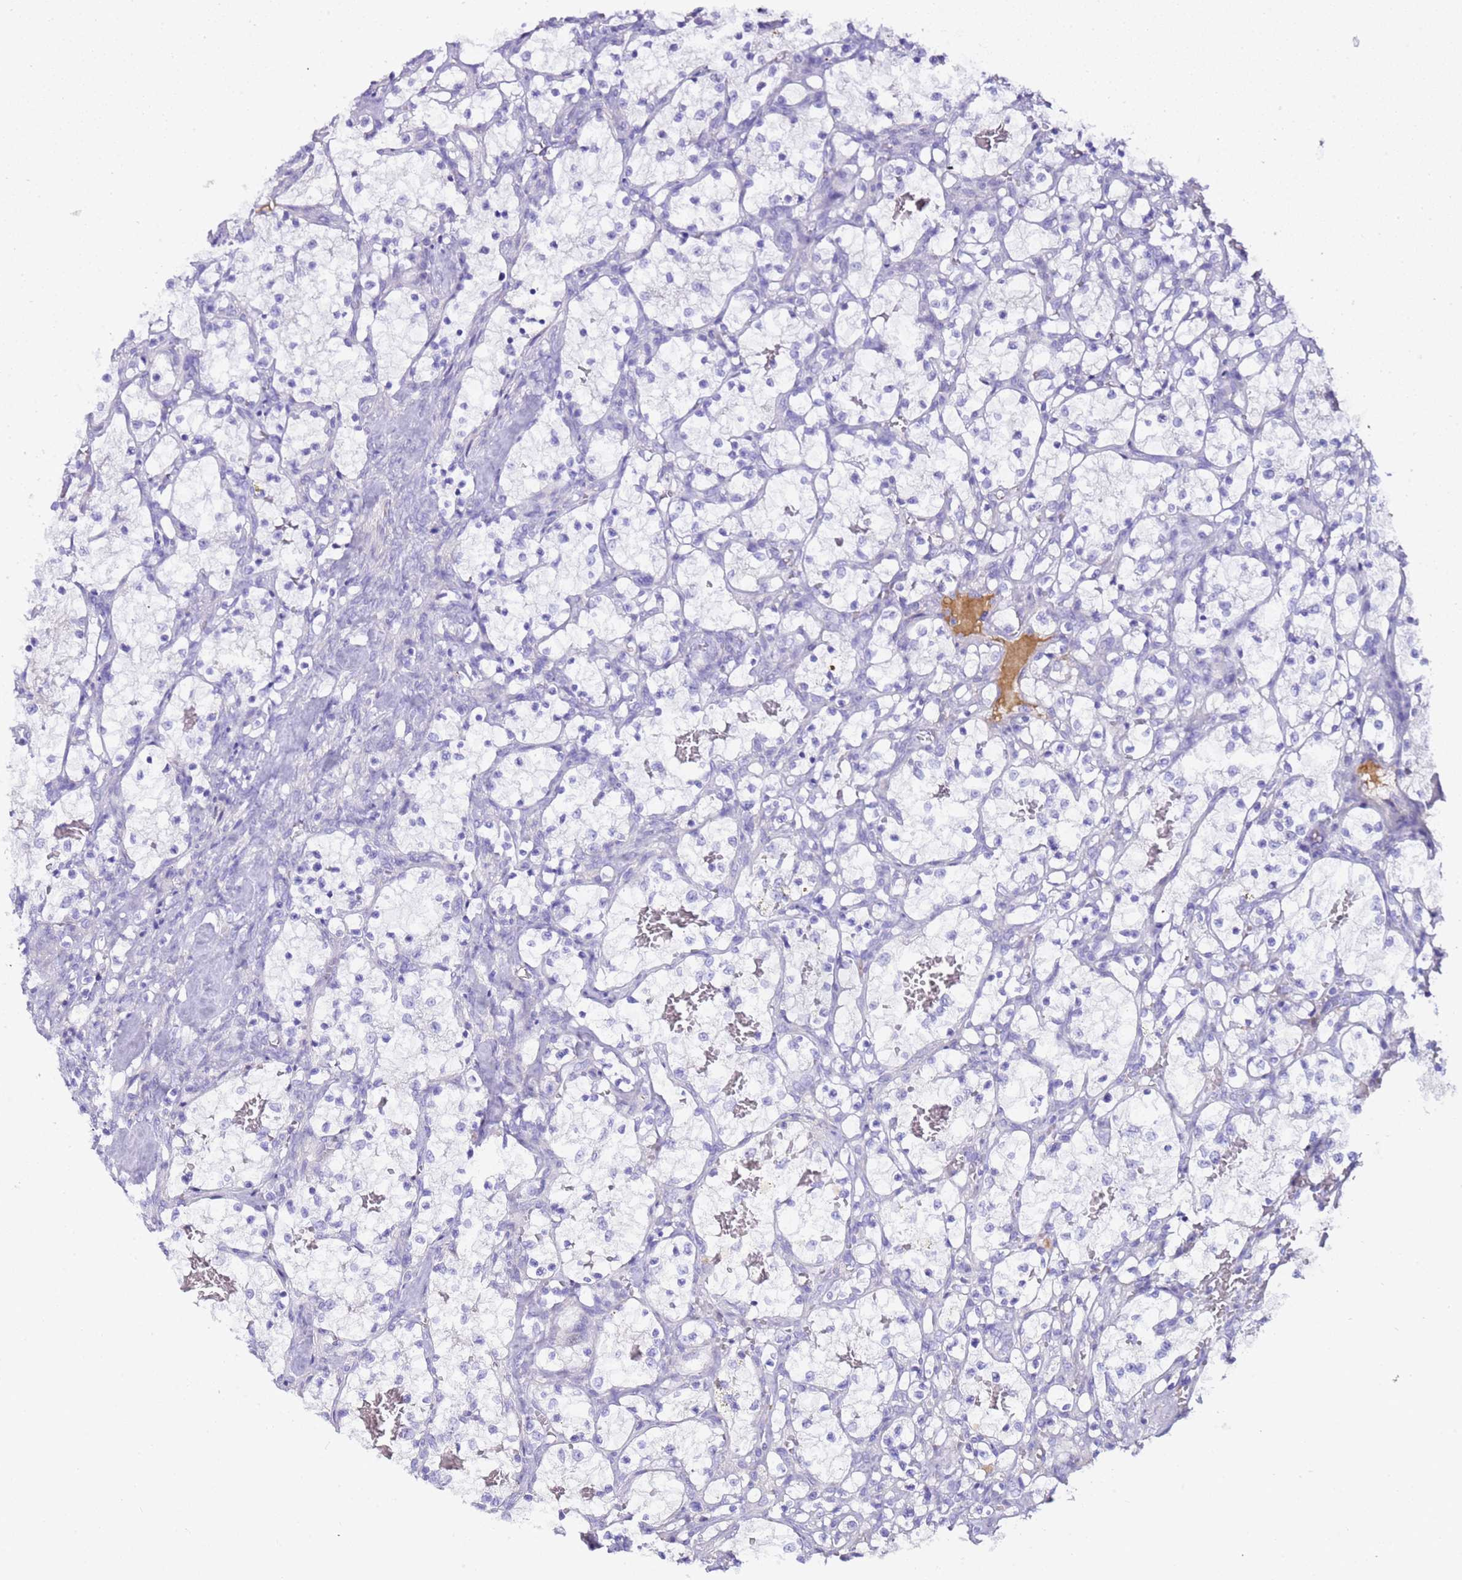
{"staining": {"intensity": "negative", "quantity": "none", "location": "none"}, "tissue": "renal cancer", "cell_type": "Tumor cells", "image_type": "cancer", "snomed": [{"axis": "morphology", "description": "Adenocarcinoma, NOS"}, {"axis": "topography", "description": "Kidney"}], "caption": "A photomicrograph of human renal cancer is negative for staining in tumor cells. Brightfield microscopy of IHC stained with DAB (brown) and hematoxylin (blue), captured at high magnification.", "gene": "DCDC2B", "patient": {"sex": "female", "age": 69}}